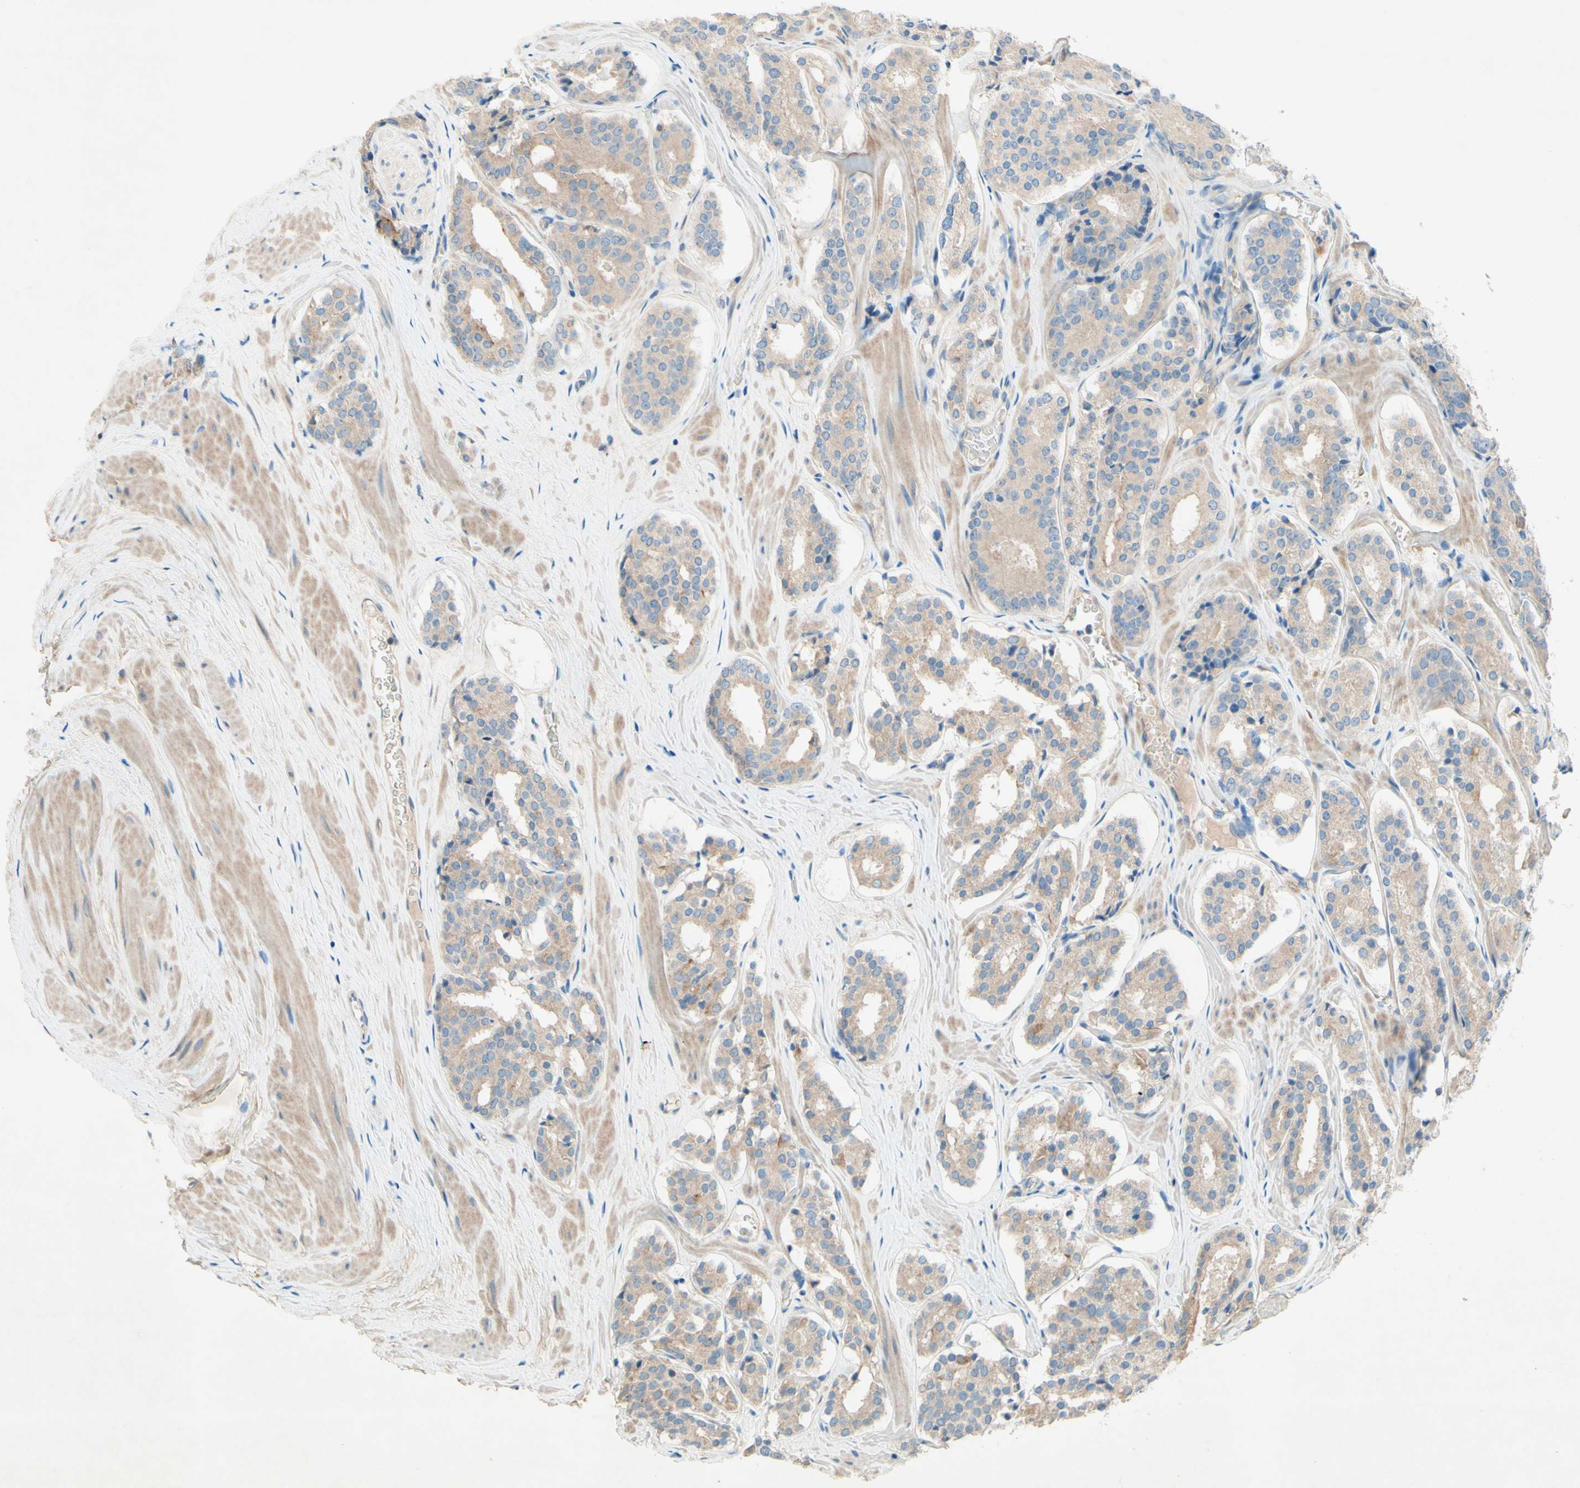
{"staining": {"intensity": "moderate", "quantity": ">75%", "location": "cytoplasmic/membranous"}, "tissue": "prostate cancer", "cell_type": "Tumor cells", "image_type": "cancer", "snomed": [{"axis": "morphology", "description": "Adenocarcinoma, High grade"}, {"axis": "topography", "description": "Prostate"}], "caption": "About >75% of tumor cells in prostate cancer show moderate cytoplasmic/membranous protein expression as visualized by brown immunohistochemical staining.", "gene": "IL2", "patient": {"sex": "male", "age": 60}}